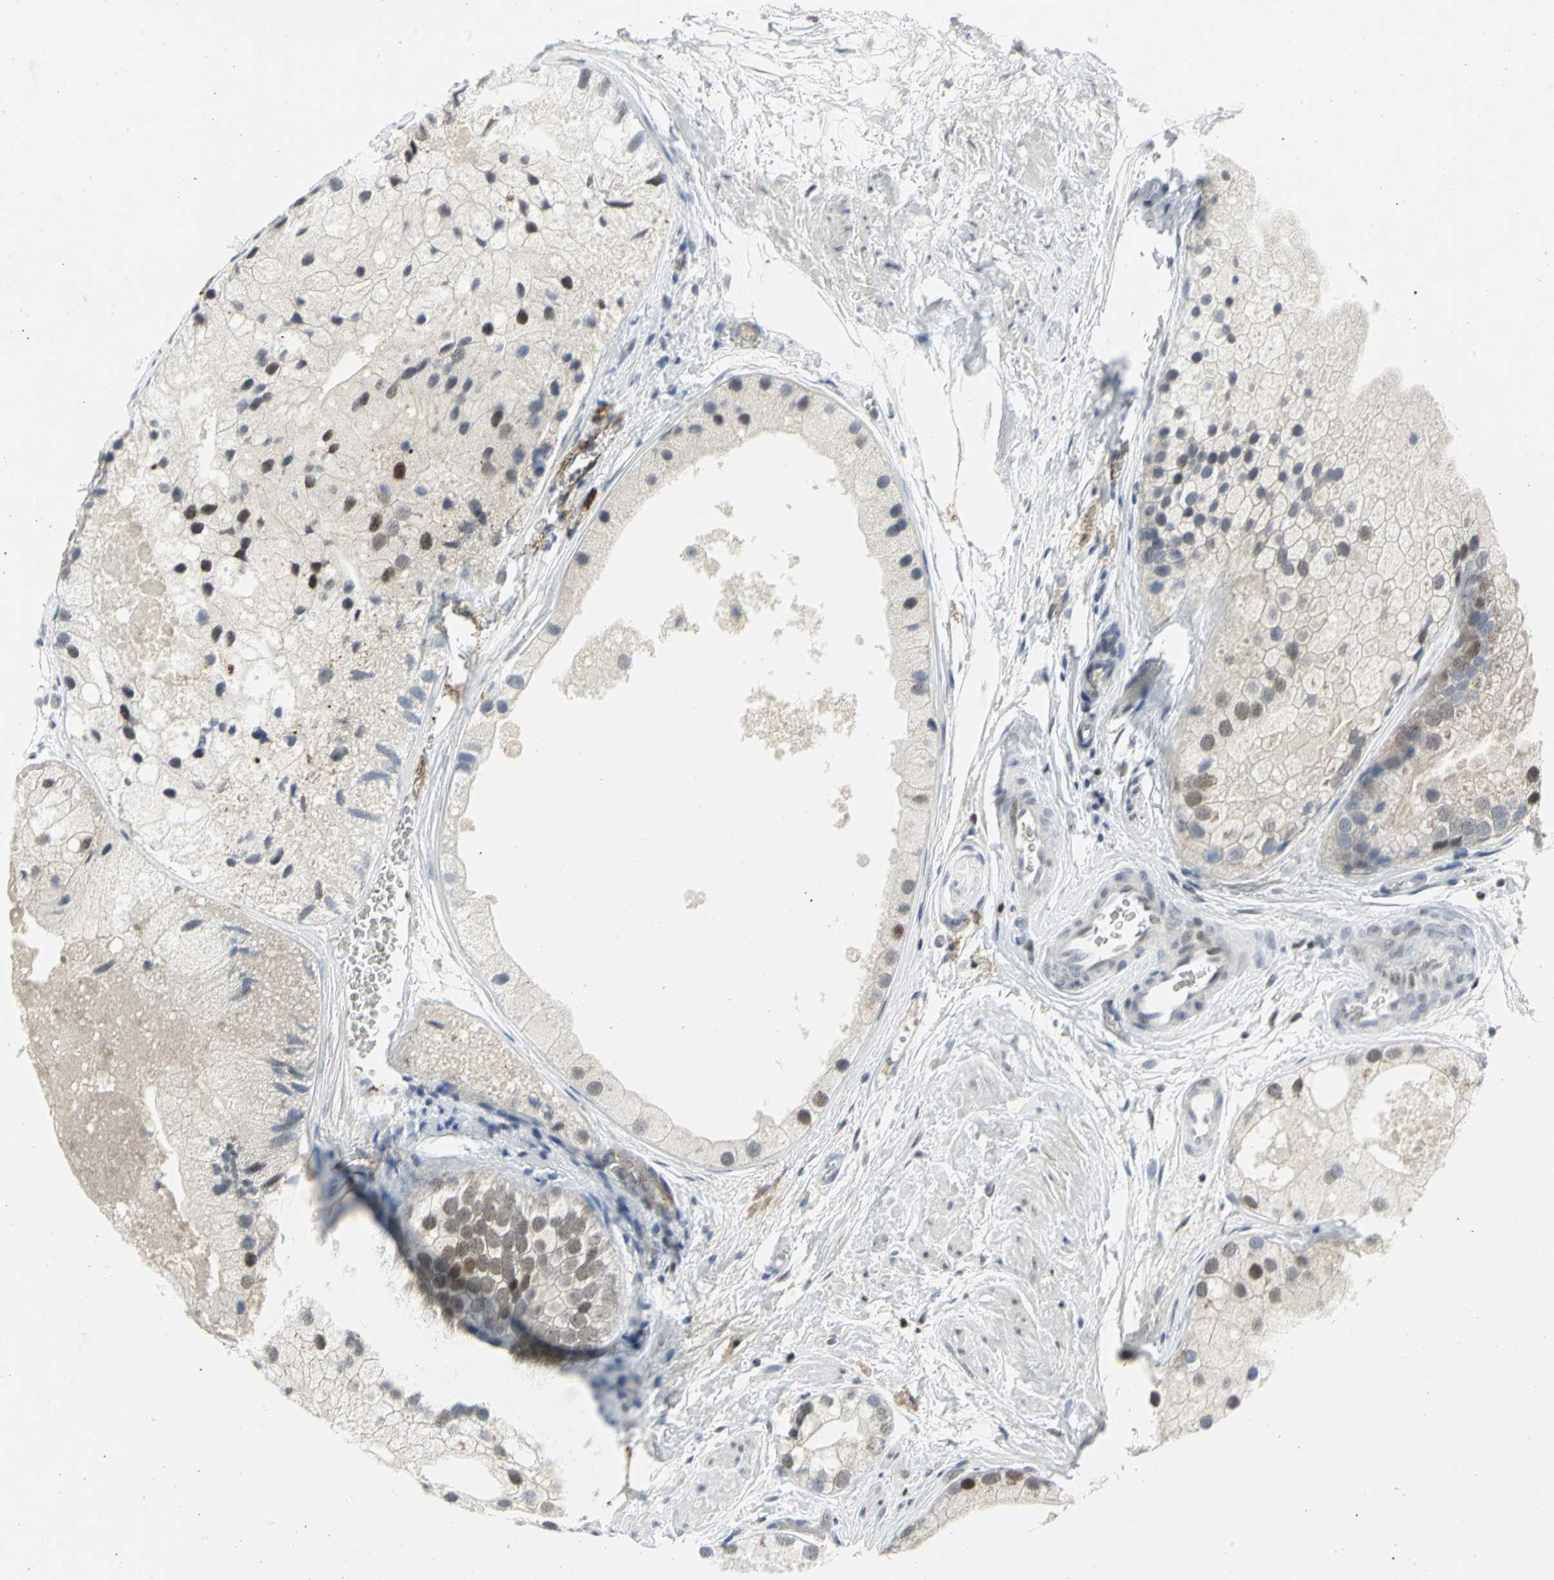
{"staining": {"intensity": "moderate", "quantity": "<25%", "location": "nuclear"}, "tissue": "prostate cancer", "cell_type": "Tumor cells", "image_type": "cancer", "snomed": [{"axis": "morphology", "description": "Adenocarcinoma, Low grade"}, {"axis": "topography", "description": "Prostate"}], "caption": "Protein expression by immunohistochemistry displays moderate nuclear positivity in about <25% of tumor cells in low-grade adenocarcinoma (prostate). The protein is shown in brown color, while the nuclei are stained blue.", "gene": "RPA1", "patient": {"sex": "male", "age": 69}}